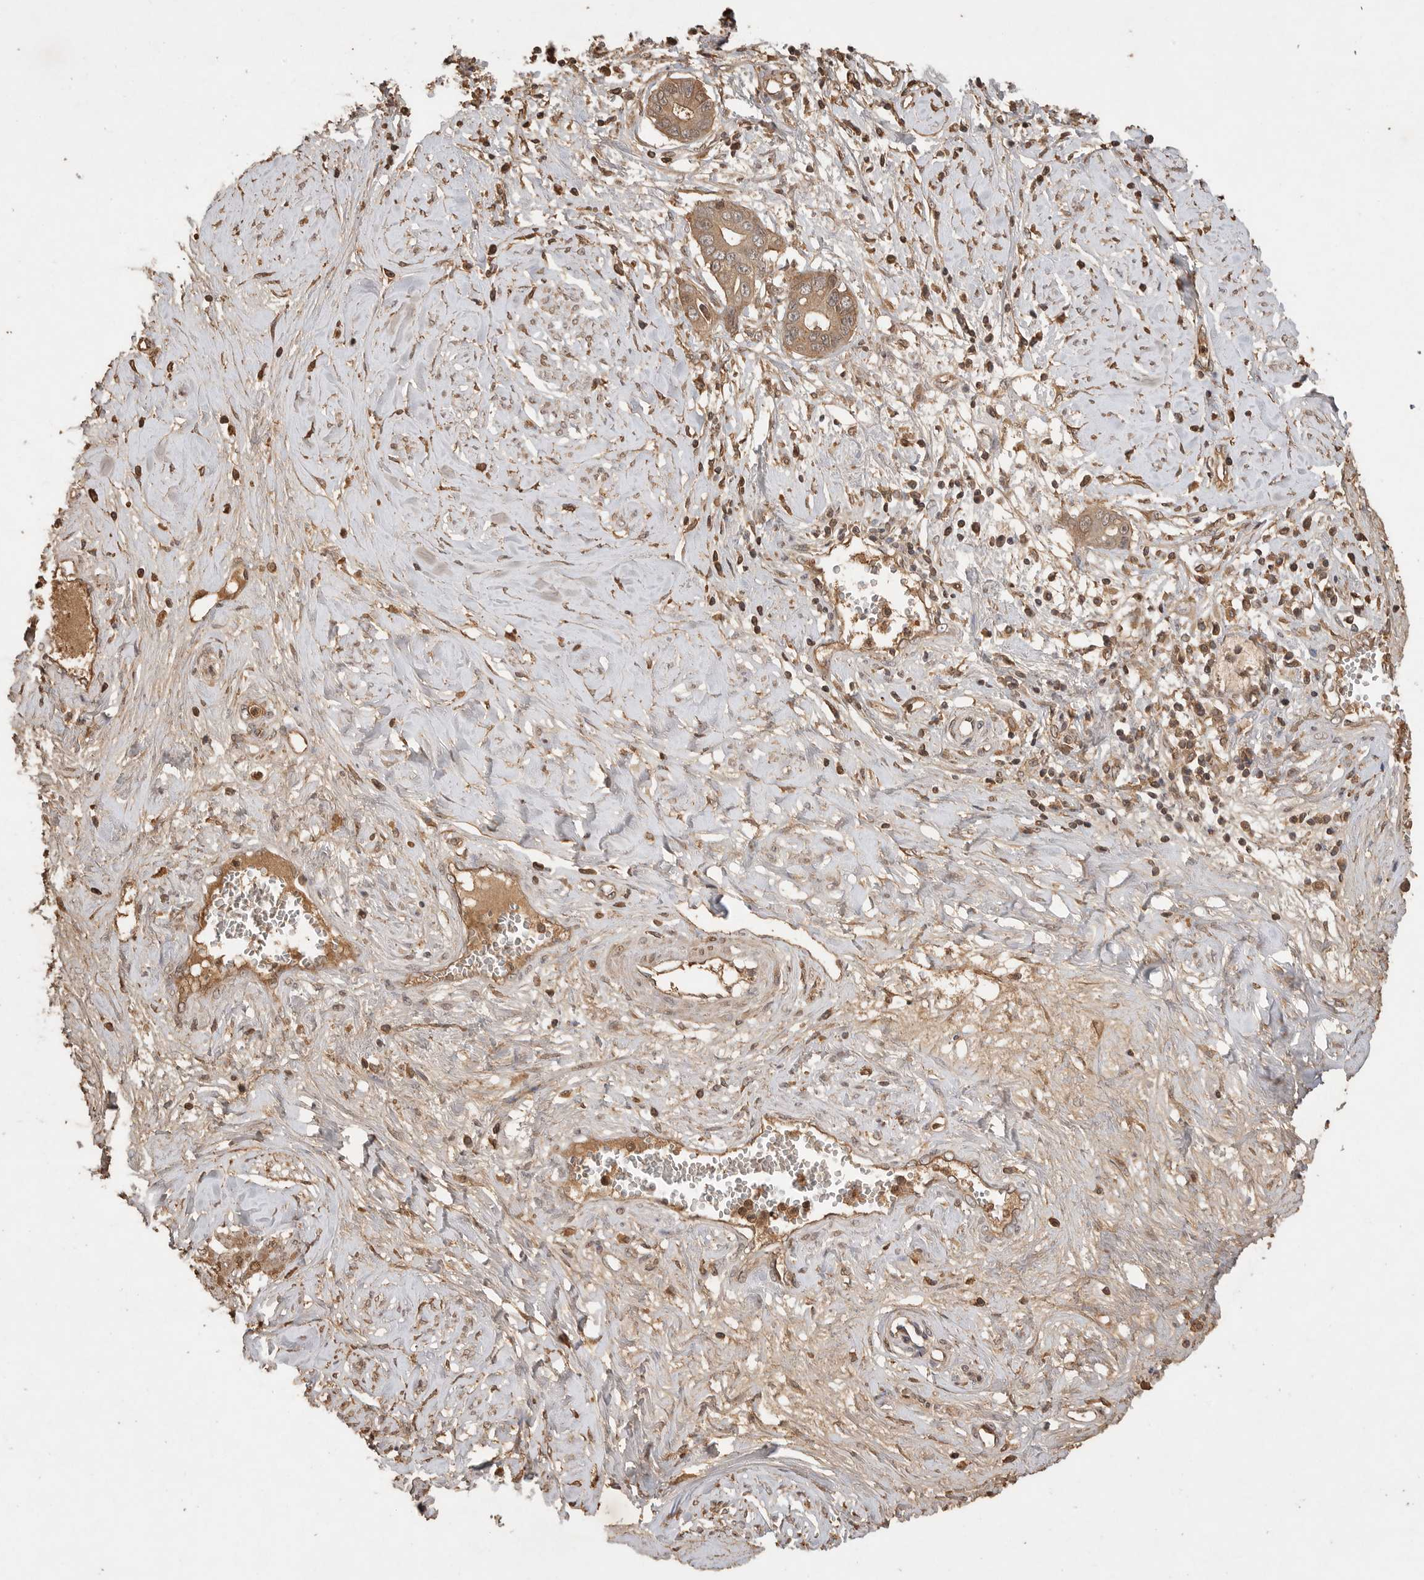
{"staining": {"intensity": "moderate", "quantity": ">75%", "location": "cytoplasmic/membranous"}, "tissue": "cervical cancer", "cell_type": "Tumor cells", "image_type": "cancer", "snomed": [{"axis": "morphology", "description": "Adenocarcinoma, NOS"}, {"axis": "topography", "description": "Cervix"}], "caption": "Immunohistochemistry (IHC) staining of cervical adenocarcinoma, which shows medium levels of moderate cytoplasmic/membranous expression in about >75% of tumor cells indicating moderate cytoplasmic/membranous protein staining. The staining was performed using DAB (brown) for protein detection and nuclei were counterstained in hematoxylin (blue).", "gene": "PRMT3", "patient": {"sex": "female", "age": 44}}